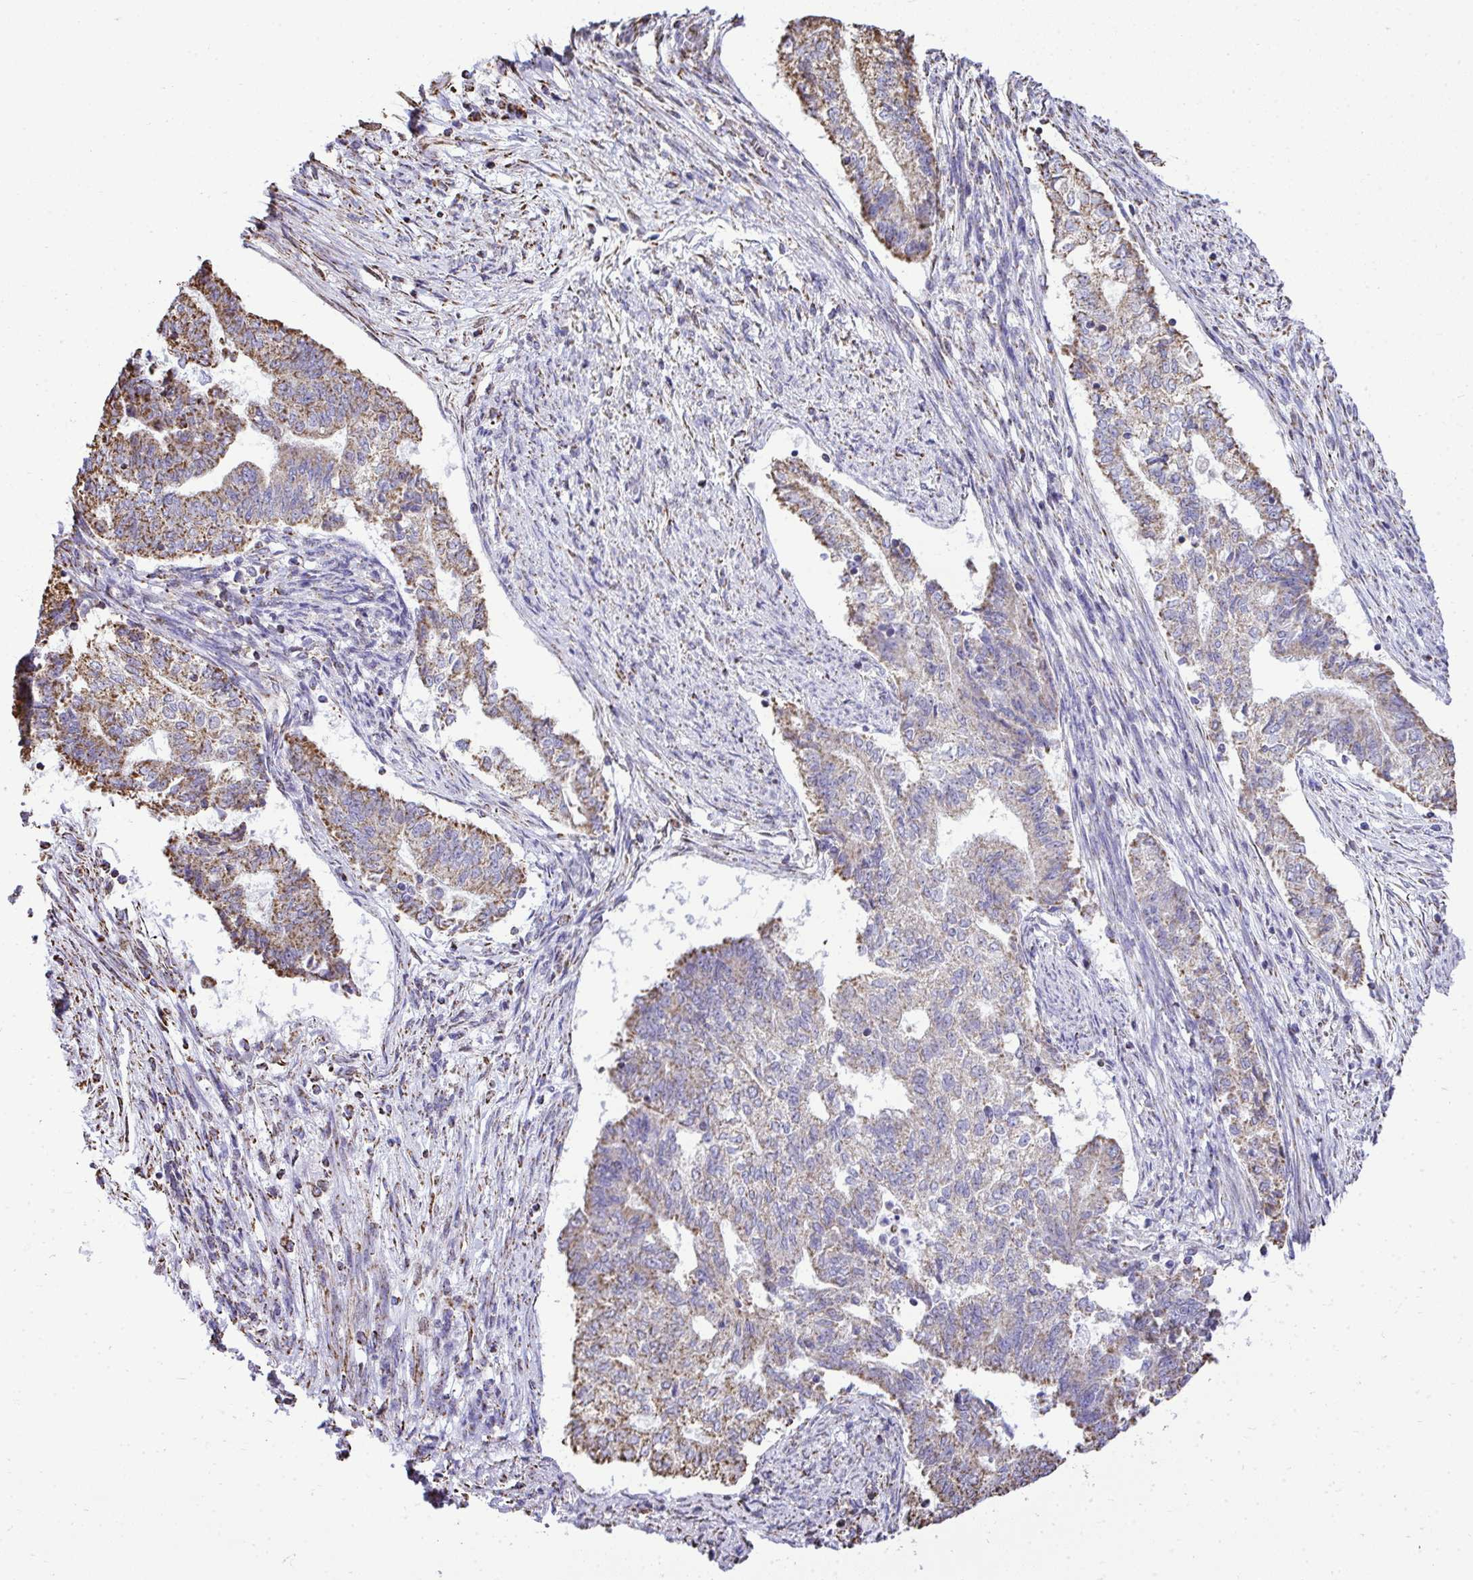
{"staining": {"intensity": "moderate", "quantity": "25%-75%", "location": "cytoplasmic/membranous"}, "tissue": "endometrial cancer", "cell_type": "Tumor cells", "image_type": "cancer", "snomed": [{"axis": "morphology", "description": "Adenocarcinoma, NOS"}, {"axis": "topography", "description": "Endometrium"}], "caption": "Moderate cytoplasmic/membranous positivity is identified in approximately 25%-75% of tumor cells in endometrial cancer (adenocarcinoma). The staining is performed using DAB (3,3'-diaminobenzidine) brown chromogen to label protein expression. The nuclei are counter-stained blue using hematoxylin.", "gene": "MPZL2", "patient": {"sex": "female", "age": 65}}